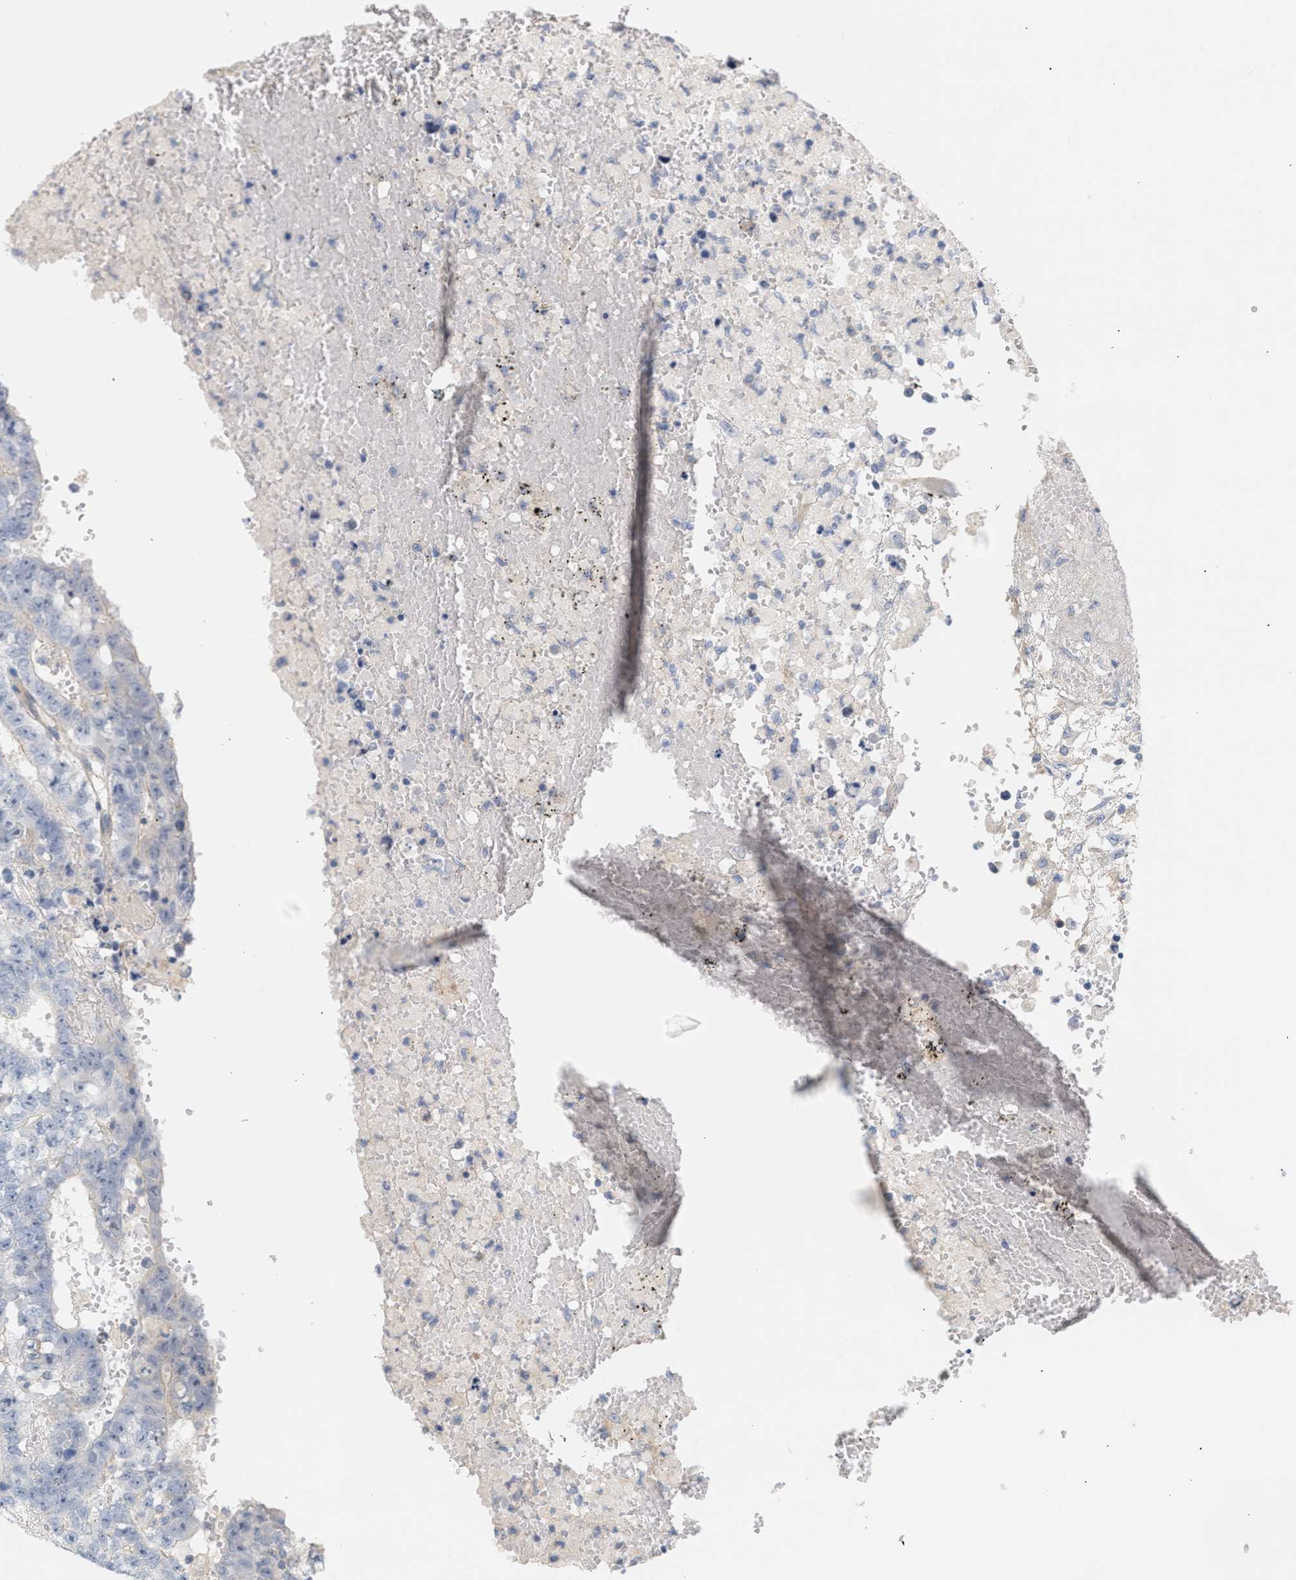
{"staining": {"intensity": "negative", "quantity": "none", "location": "none"}, "tissue": "testis cancer", "cell_type": "Tumor cells", "image_type": "cancer", "snomed": [{"axis": "morphology", "description": "Carcinoma, Embryonal, NOS"}, {"axis": "topography", "description": "Testis"}], "caption": "DAB (3,3'-diaminobenzidine) immunohistochemical staining of testis embryonal carcinoma exhibits no significant staining in tumor cells.", "gene": "LRCH1", "patient": {"sex": "male", "age": 25}}